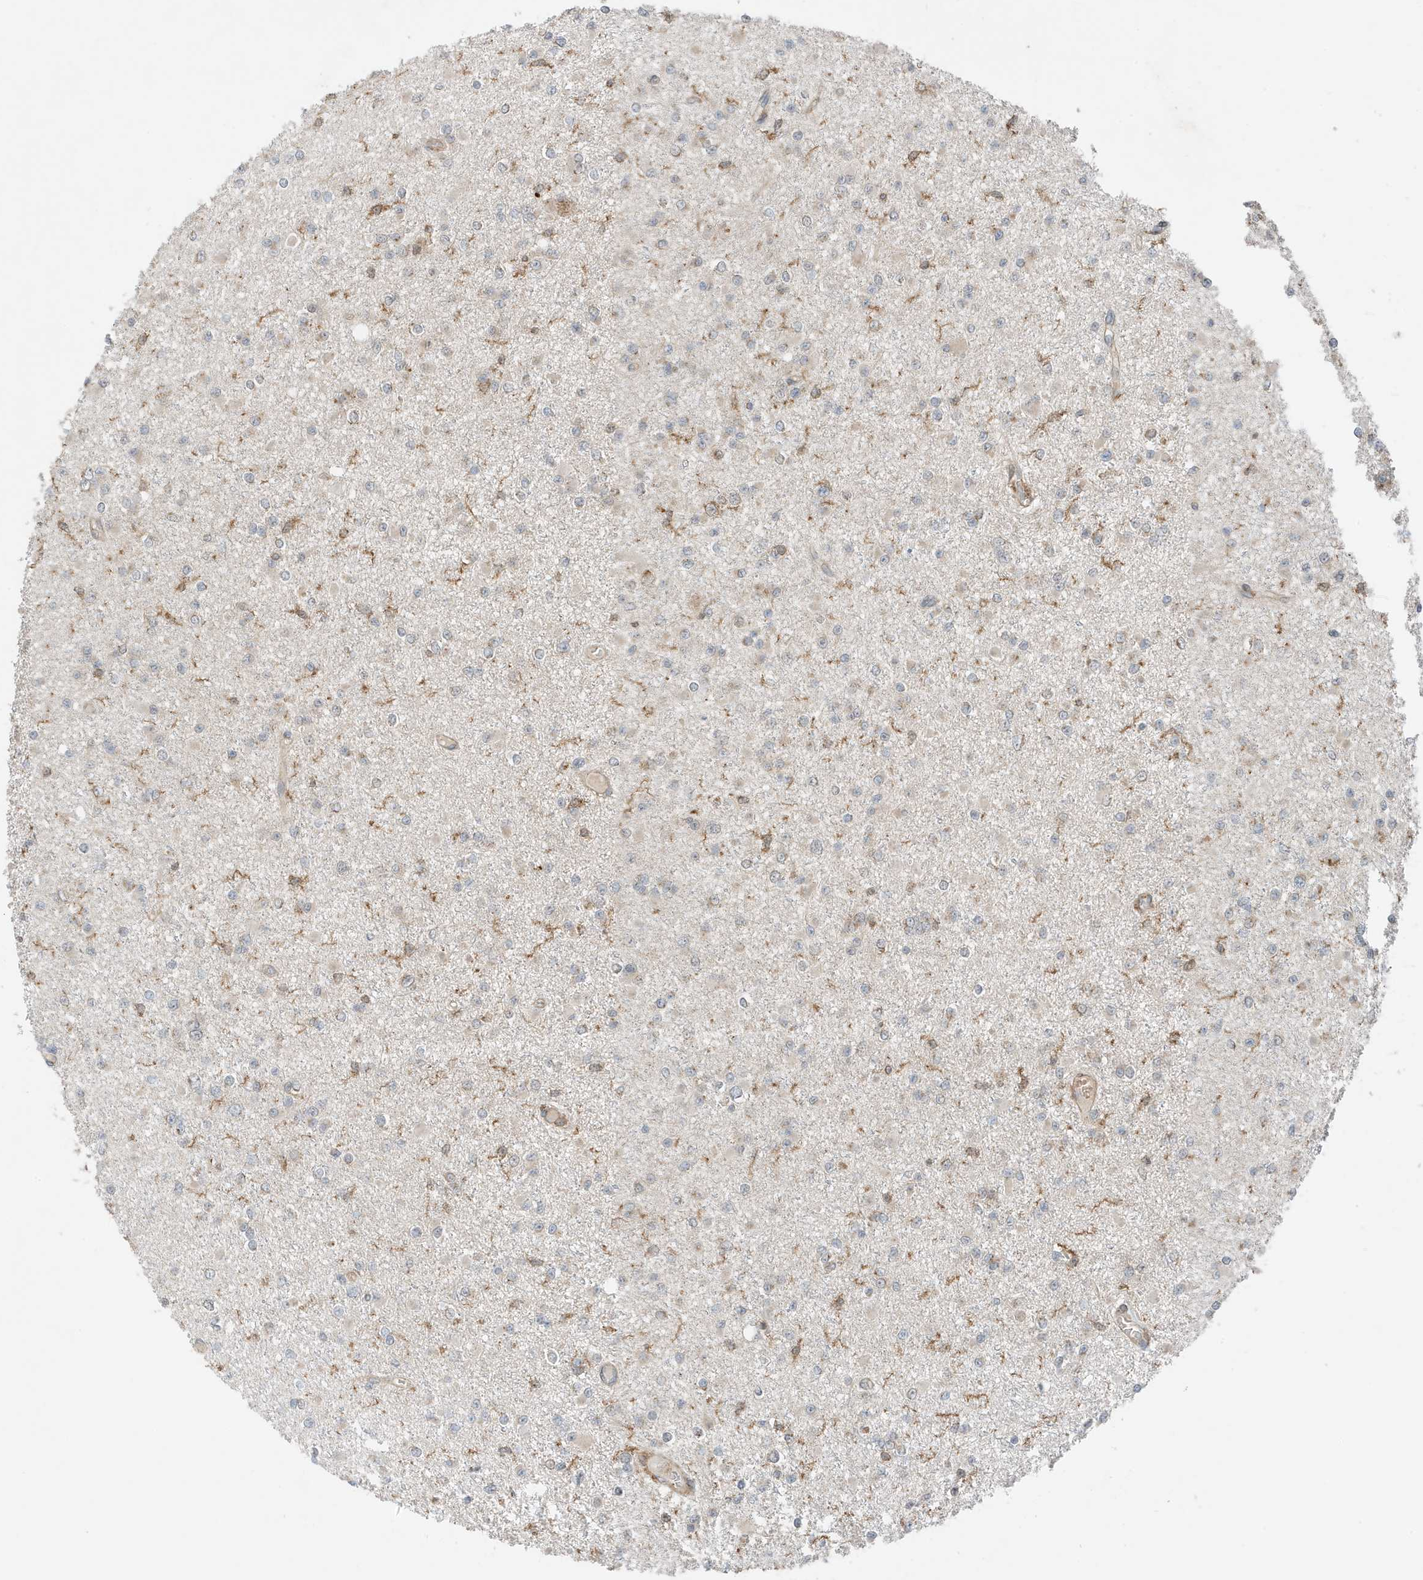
{"staining": {"intensity": "negative", "quantity": "none", "location": "none"}, "tissue": "glioma", "cell_type": "Tumor cells", "image_type": "cancer", "snomed": [{"axis": "morphology", "description": "Glioma, malignant, Low grade"}, {"axis": "topography", "description": "Brain"}], "caption": "Protein analysis of malignant low-grade glioma reveals no significant positivity in tumor cells.", "gene": "TATDN3", "patient": {"sex": "female", "age": 22}}